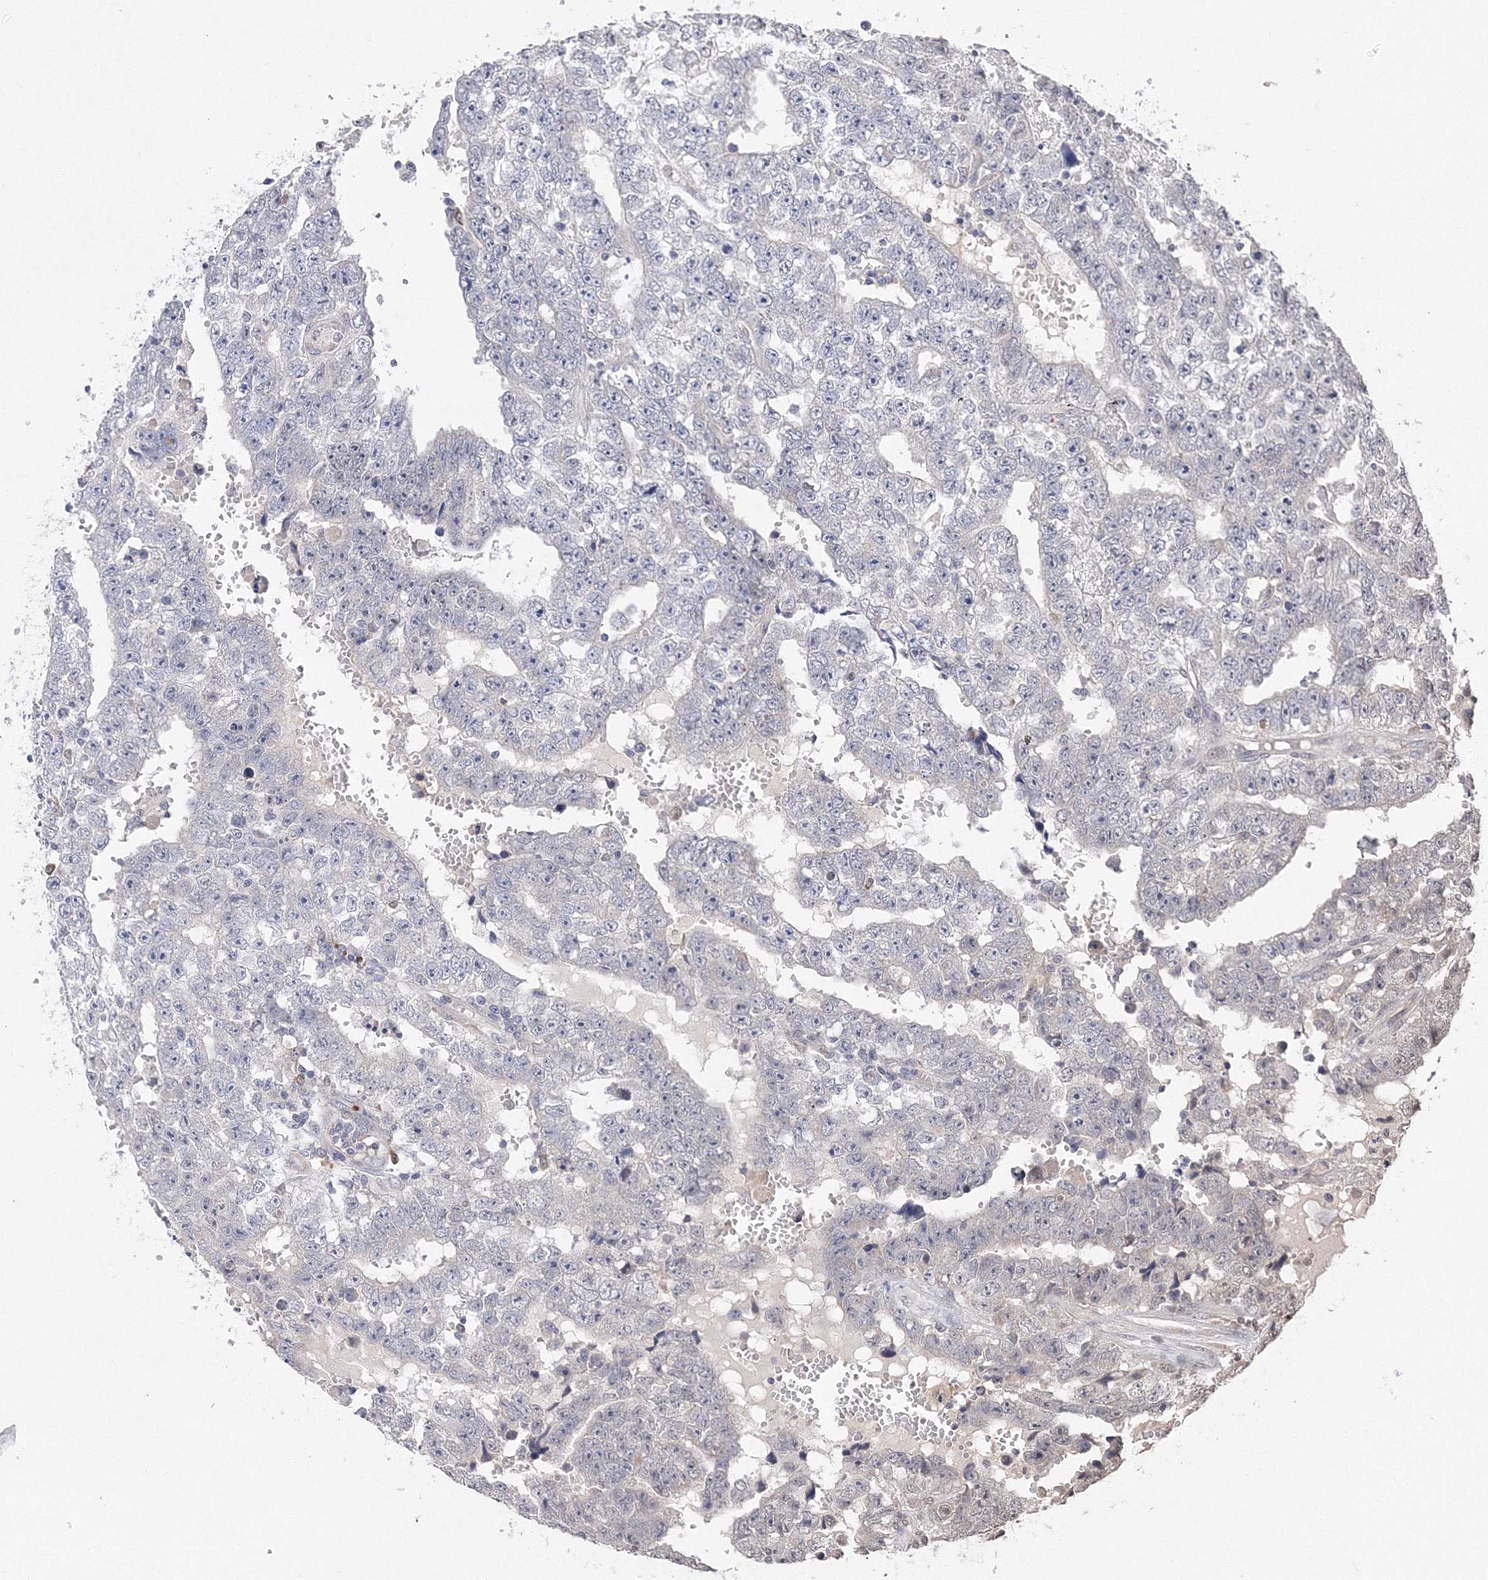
{"staining": {"intensity": "negative", "quantity": "none", "location": "none"}, "tissue": "testis cancer", "cell_type": "Tumor cells", "image_type": "cancer", "snomed": [{"axis": "morphology", "description": "Carcinoma, Embryonal, NOS"}, {"axis": "topography", "description": "Testis"}], "caption": "Immunohistochemistry (IHC) histopathology image of testis cancer (embryonal carcinoma) stained for a protein (brown), which demonstrates no staining in tumor cells.", "gene": "GPN1", "patient": {"sex": "male", "age": 25}}